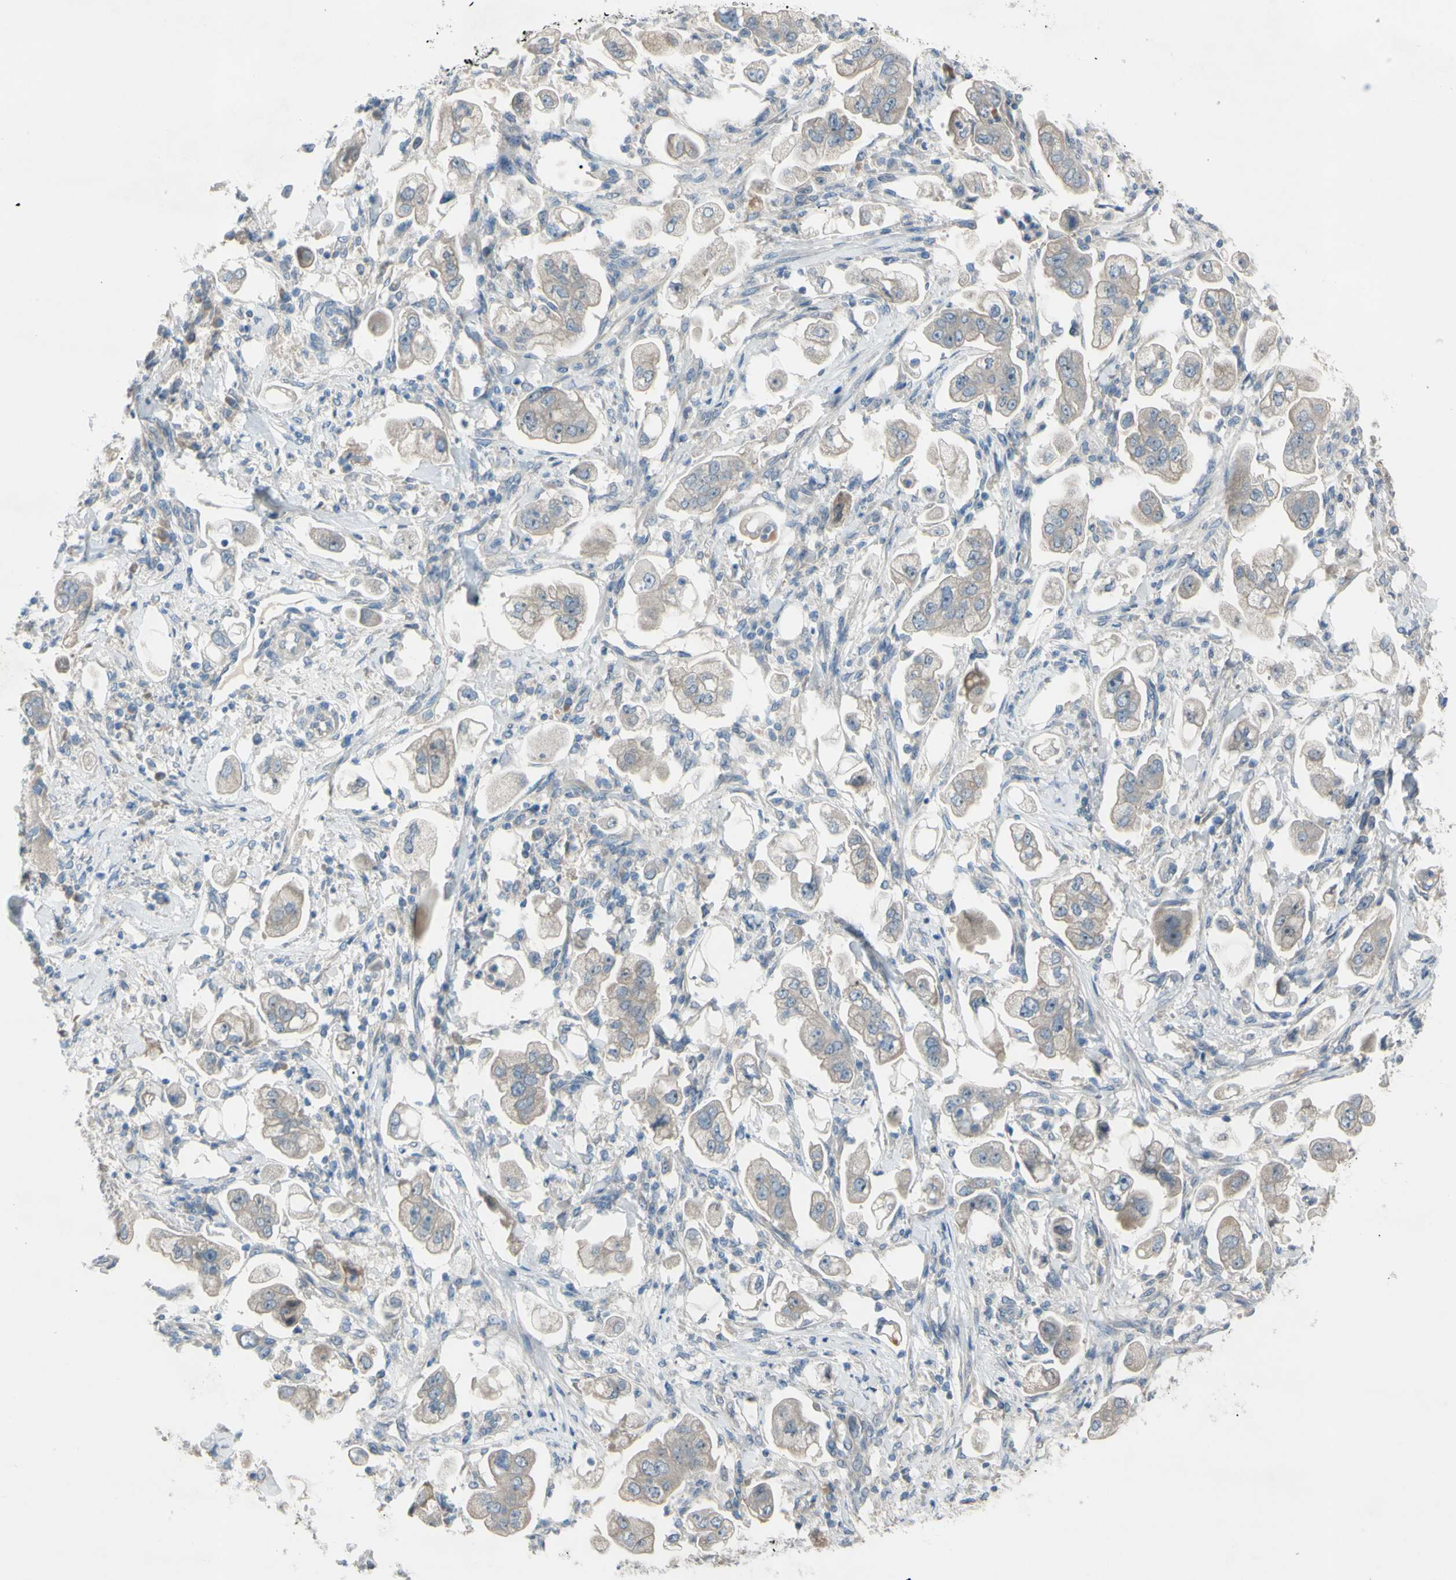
{"staining": {"intensity": "negative", "quantity": "none", "location": "none"}, "tissue": "stomach cancer", "cell_type": "Tumor cells", "image_type": "cancer", "snomed": [{"axis": "morphology", "description": "Adenocarcinoma, NOS"}, {"axis": "topography", "description": "Stomach"}], "caption": "High power microscopy histopathology image of an immunohistochemistry histopathology image of stomach cancer (adenocarcinoma), revealing no significant expression in tumor cells.", "gene": "ATRN", "patient": {"sex": "male", "age": 62}}